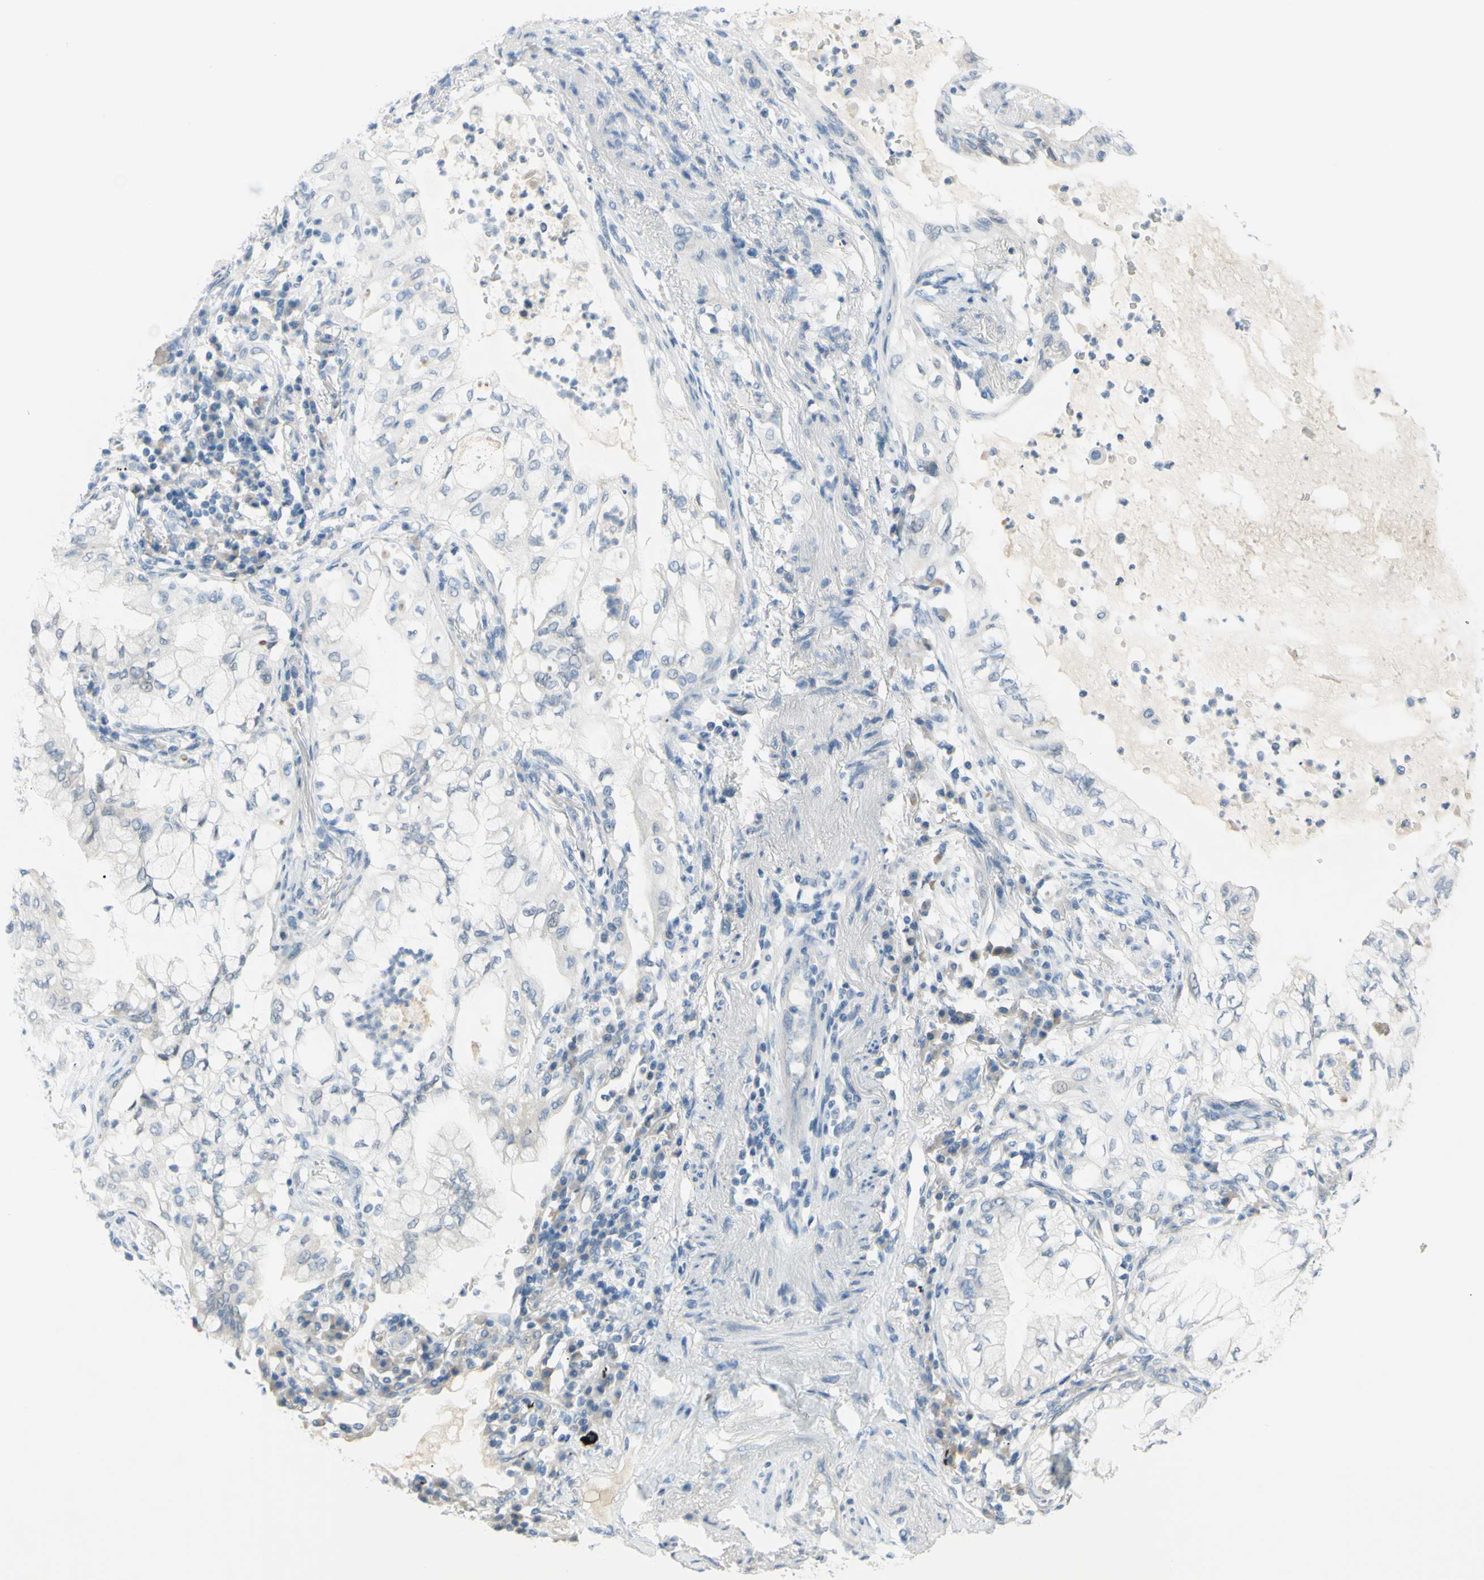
{"staining": {"intensity": "negative", "quantity": "none", "location": "none"}, "tissue": "lung cancer", "cell_type": "Tumor cells", "image_type": "cancer", "snomed": [{"axis": "morphology", "description": "Adenocarcinoma, NOS"}, {"axis": "topography", "description": "Lung"}], "caption": "The immunohistochemistry image has no significant expression in tumor cells of lung cancer (adenocarcinoma) tissue. Brightfield microscopy of immunohistochemistry stained with DAB (brown) and hematoxylin (blue), captured at high magnification.", "gene": "DCT", "patient": {"sex": "female", "age": 70}}